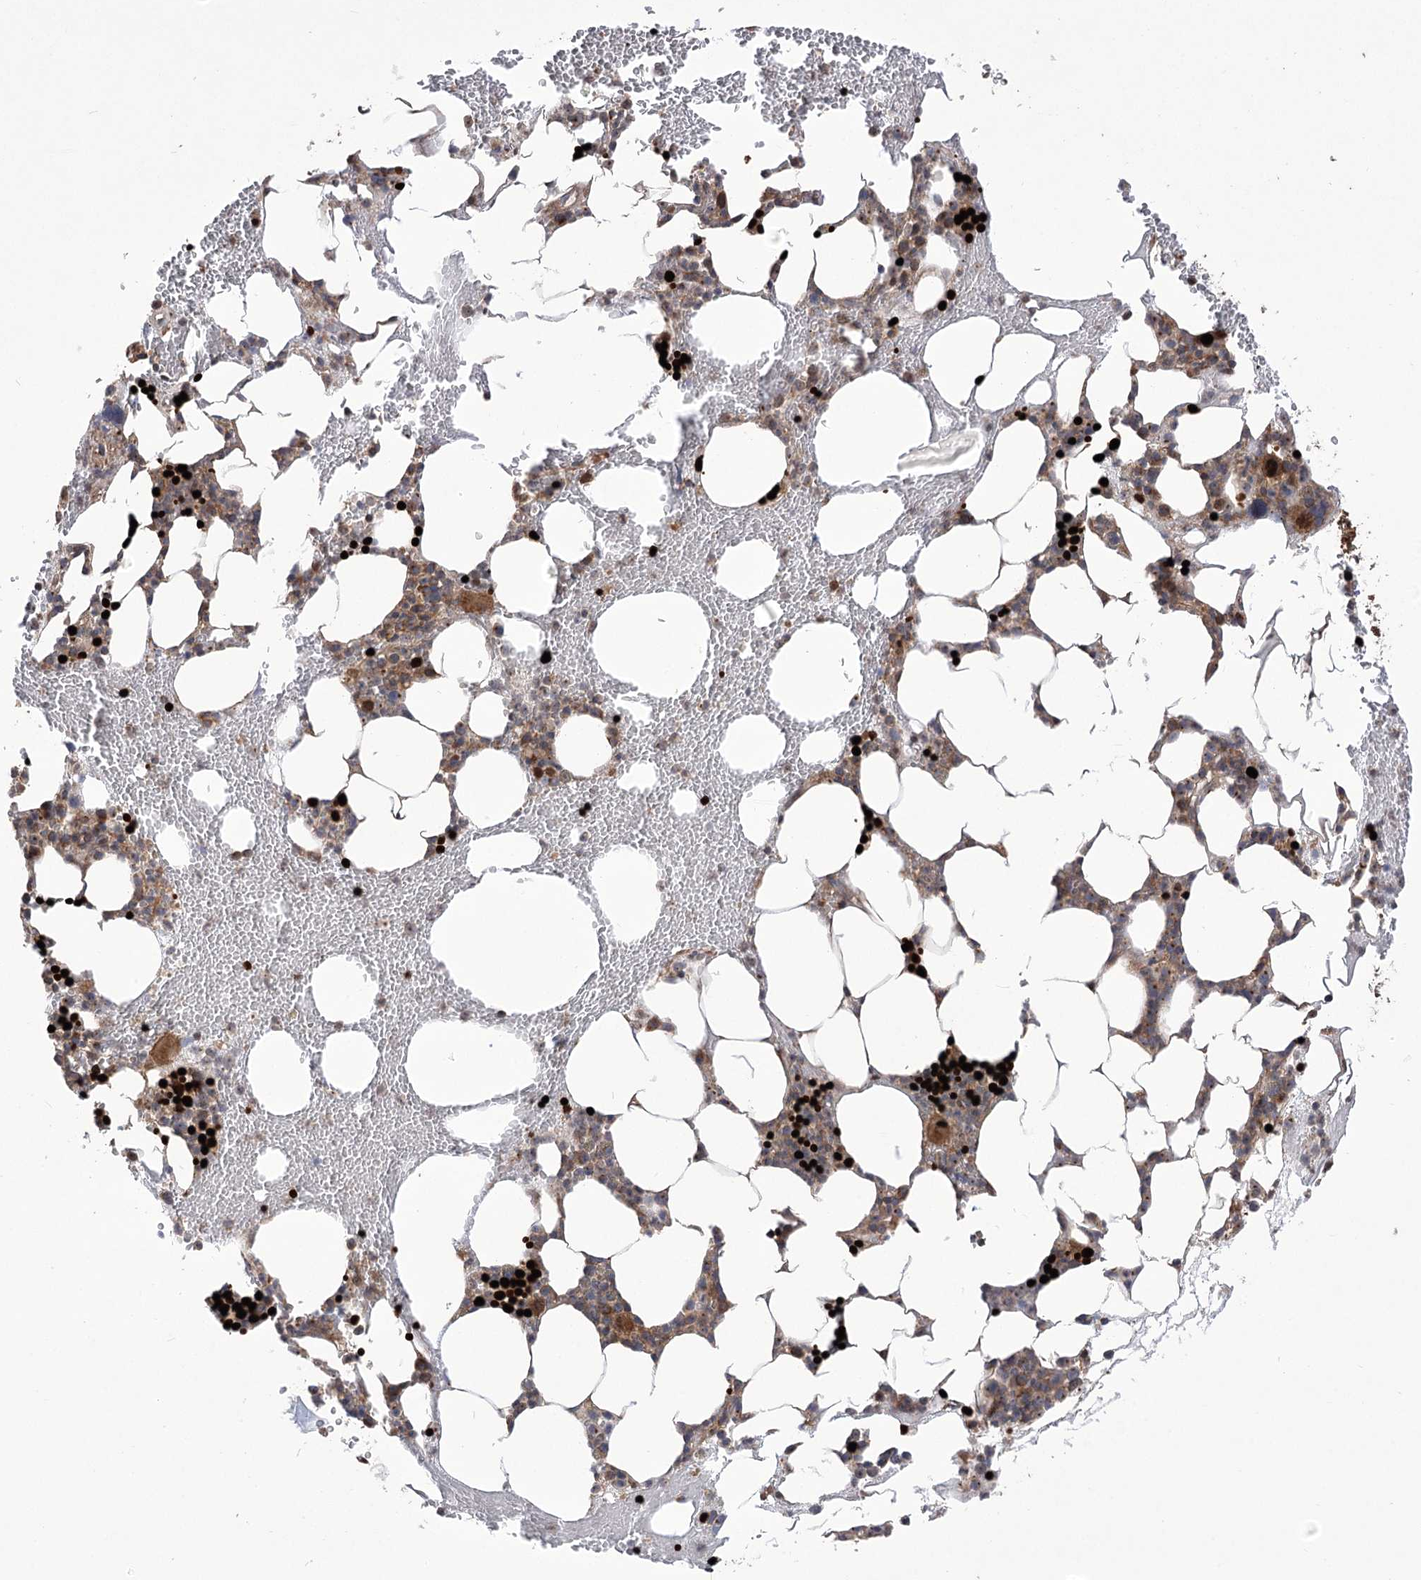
{"staining": {"intensity": "strong", "quantity": "25%-75%", "location": "cytoplasmic/membranous"}, "tissue": "bone marrow", "cell_type": "Hematopoietic cells", "image_type": "normal", "snomed": [{"axis": "morphology", "description": "Normal tissue, NOS"}, {"axis": "morphology", "description": "Inflammation, NOS"}, {"axis": "topography", "description": "Bone marrow"}], "caption": "Normal bone marrow exhibits strong cytoplasmic/membranous expression in about 25%-75% of hematopoietic cells (IHC, brightfield microscopy, high magnification)..", "gene": "XYLB", "patient": {"sex": "female", "age": 78}}